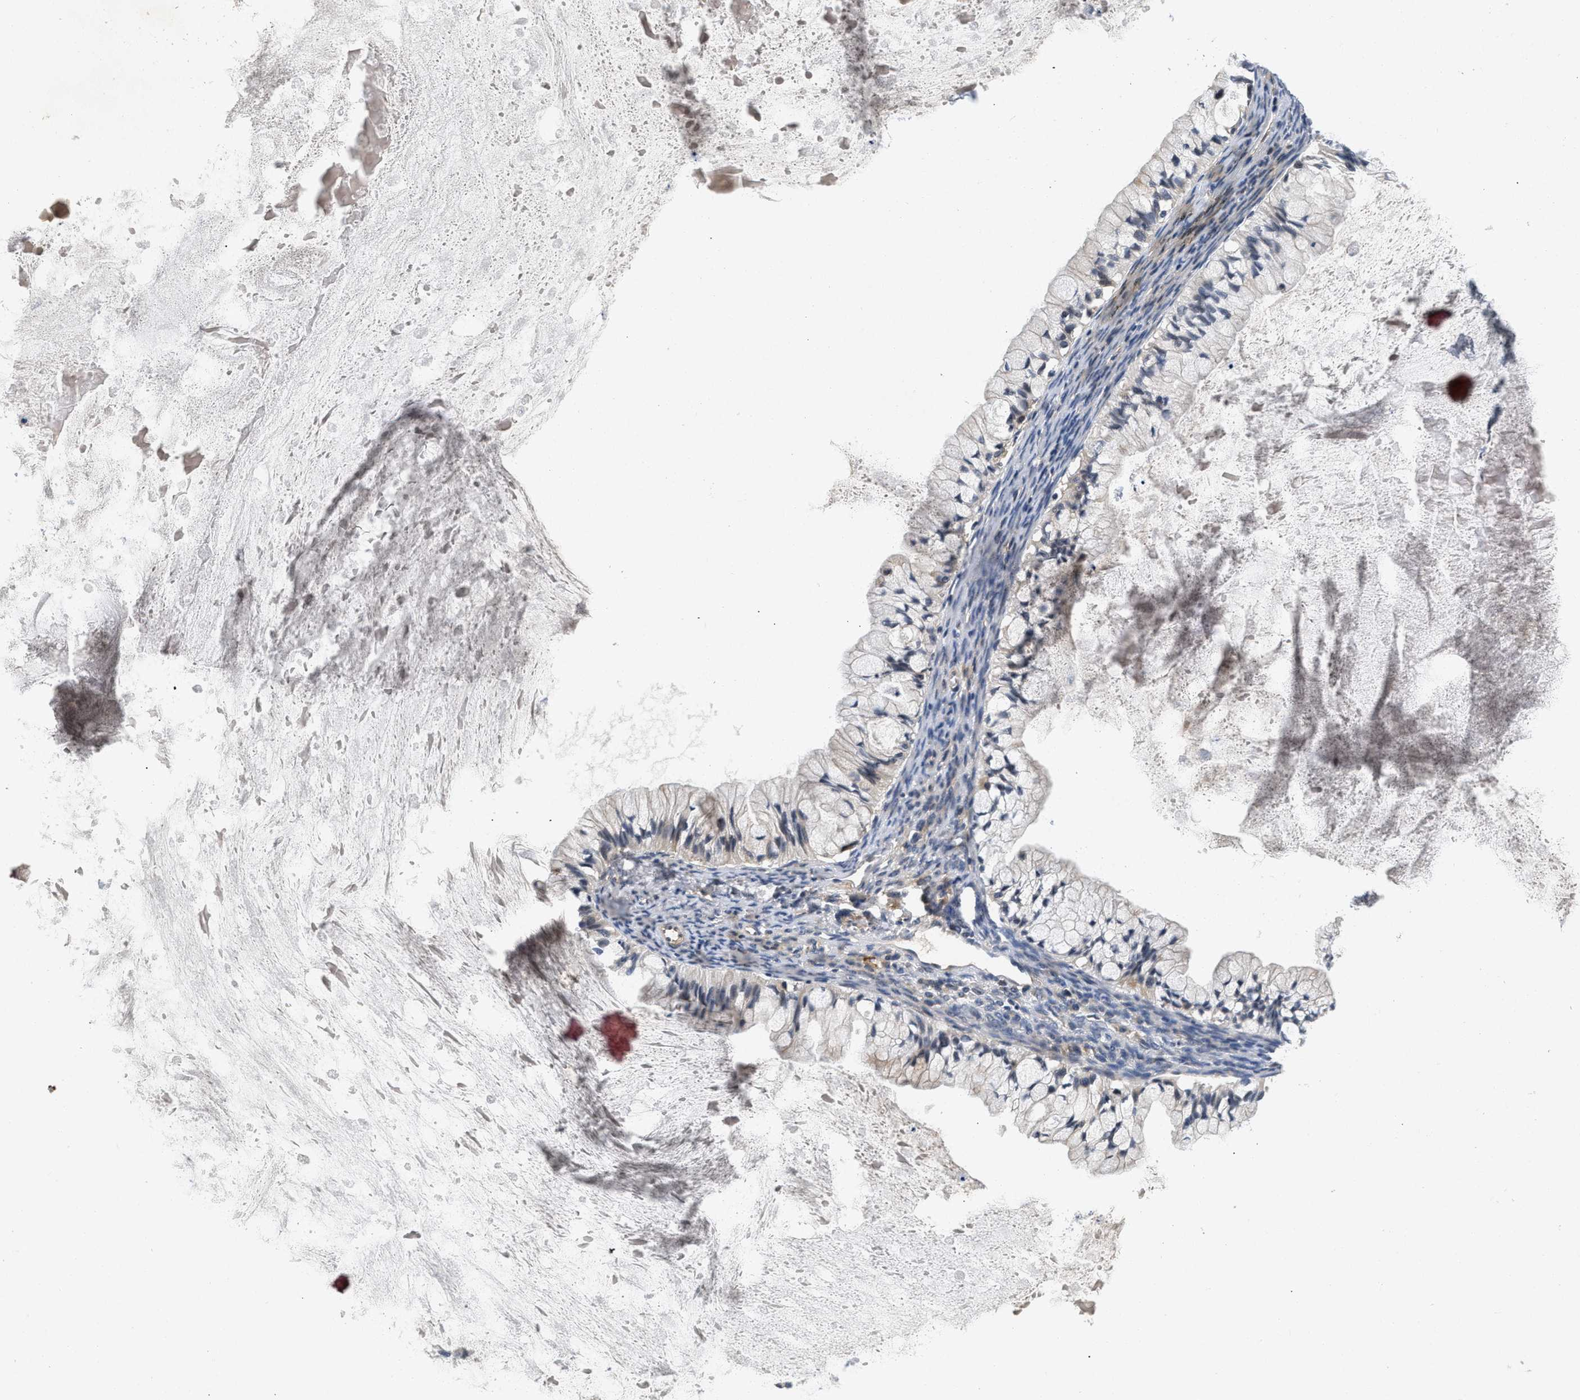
{"staining": {"intensity": "moderate", "quantity": "25%-75%", "location": "cytoplasmic/membranous"}, "tissue": "ovarian cancer", "cell_type": "Tumor cells", "image_type": "cancer", "snomed": [{"axis": "morphology", "description": "Cystadenocarcinoma, mucinous, NOS"}, {"axis": "topography", "description": "Ovary"}], "caption": "An image showing moderate cytoplasmic/membranous staining in approximately 25%-75% of tumor cells in ovarian cancer (mucinous cystadenocarcinoma), as visualized by brown immunohistochemical staining.", "gene": "PDP1", "patient": {"sex": "female", "age": 57}}